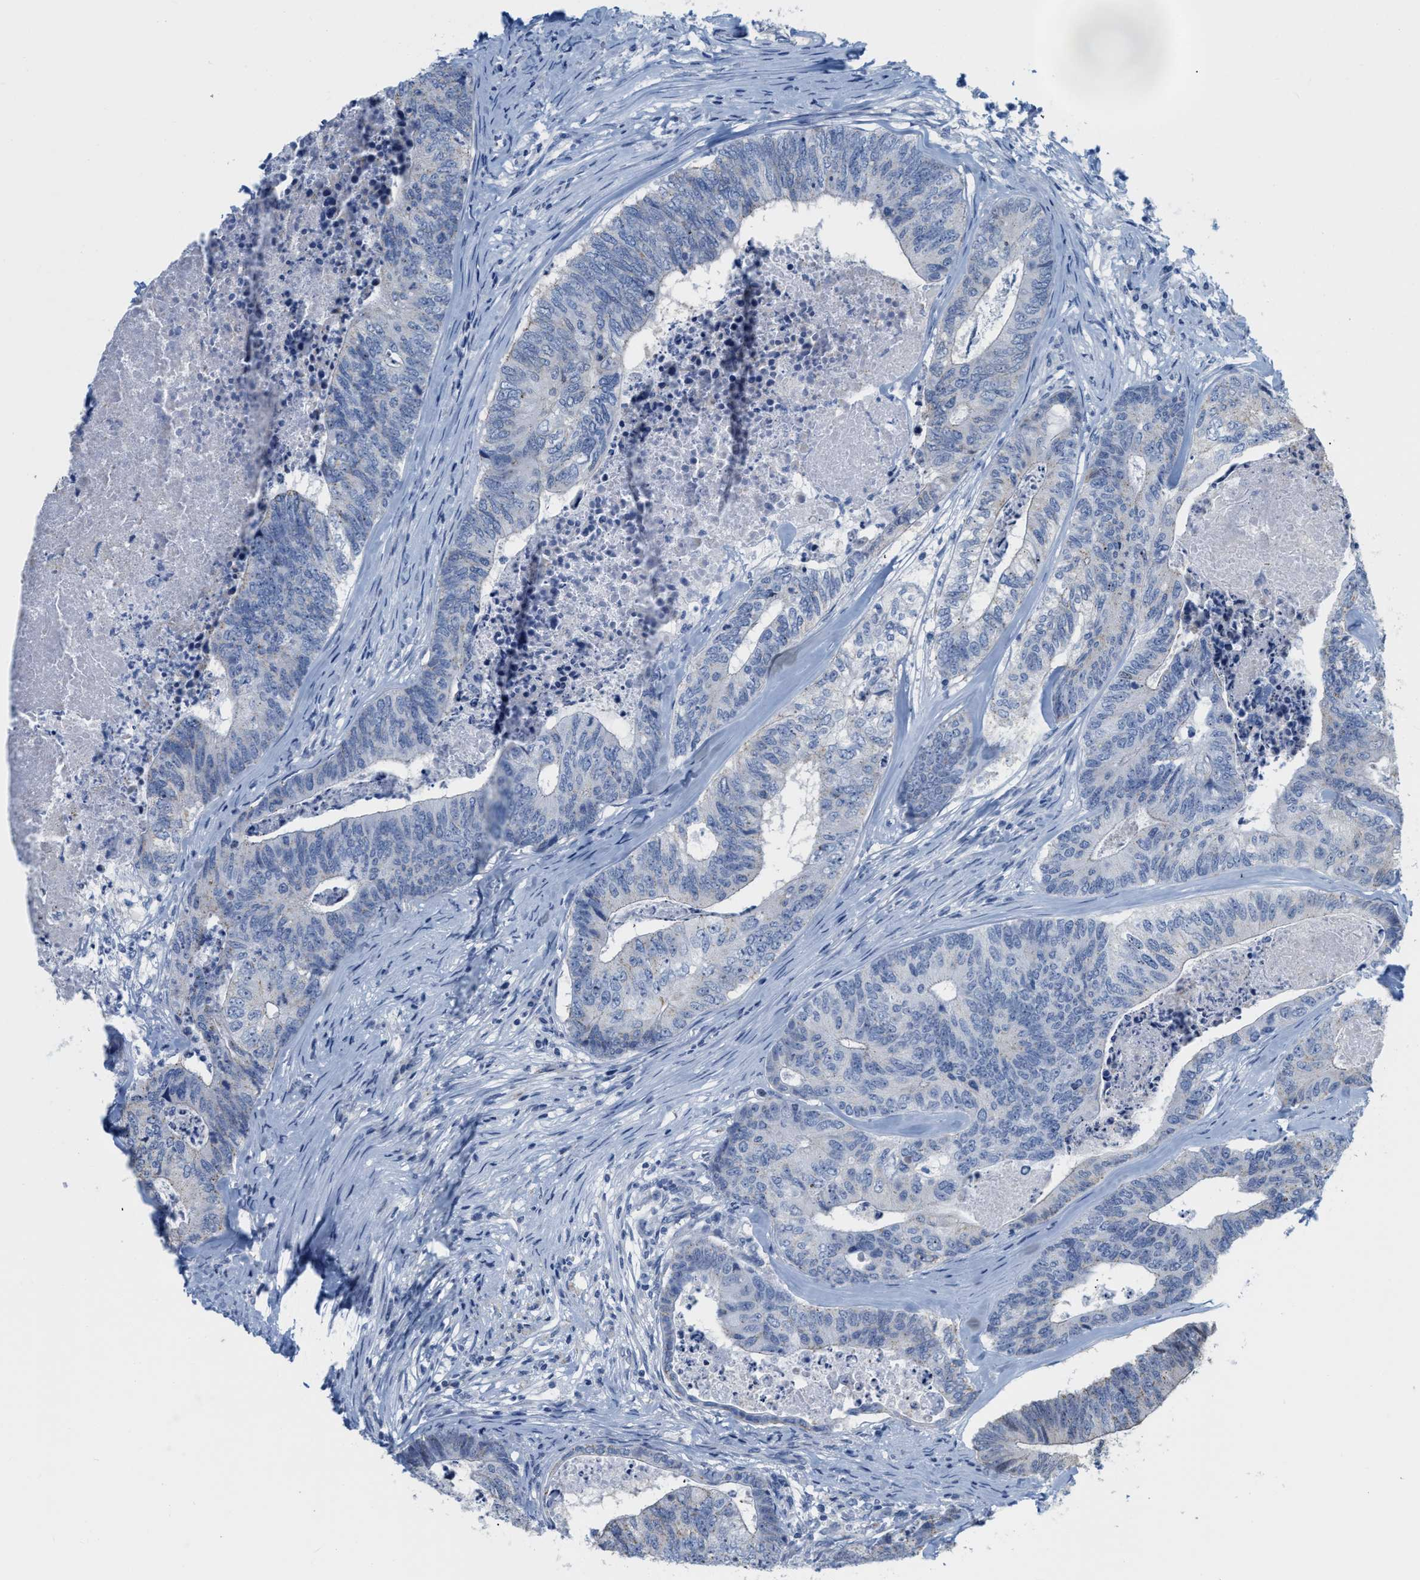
{"staining": {"intensity": "negative", "quantity": "none", "location": "none"}, "tissue": "colorectal cancer", "cell_type": "Tumor cells", "image_type": "cancer", "snomed": [{"axis": "morphology", "description": "Adenocarcinoma, NOS"}, {"axis": "topography", "description": "Colon"}], "caption": "Immunohistochemistry (IHC) histopathology image of neoplastic tissue: human adenocarcinoma (colorectal) stained with DAB (3,3'-diaminobenzidine) displays no significant protein expression in tumor cells.", "gene": "CRYM", "patient": {"sex": "female", "age": 67}}